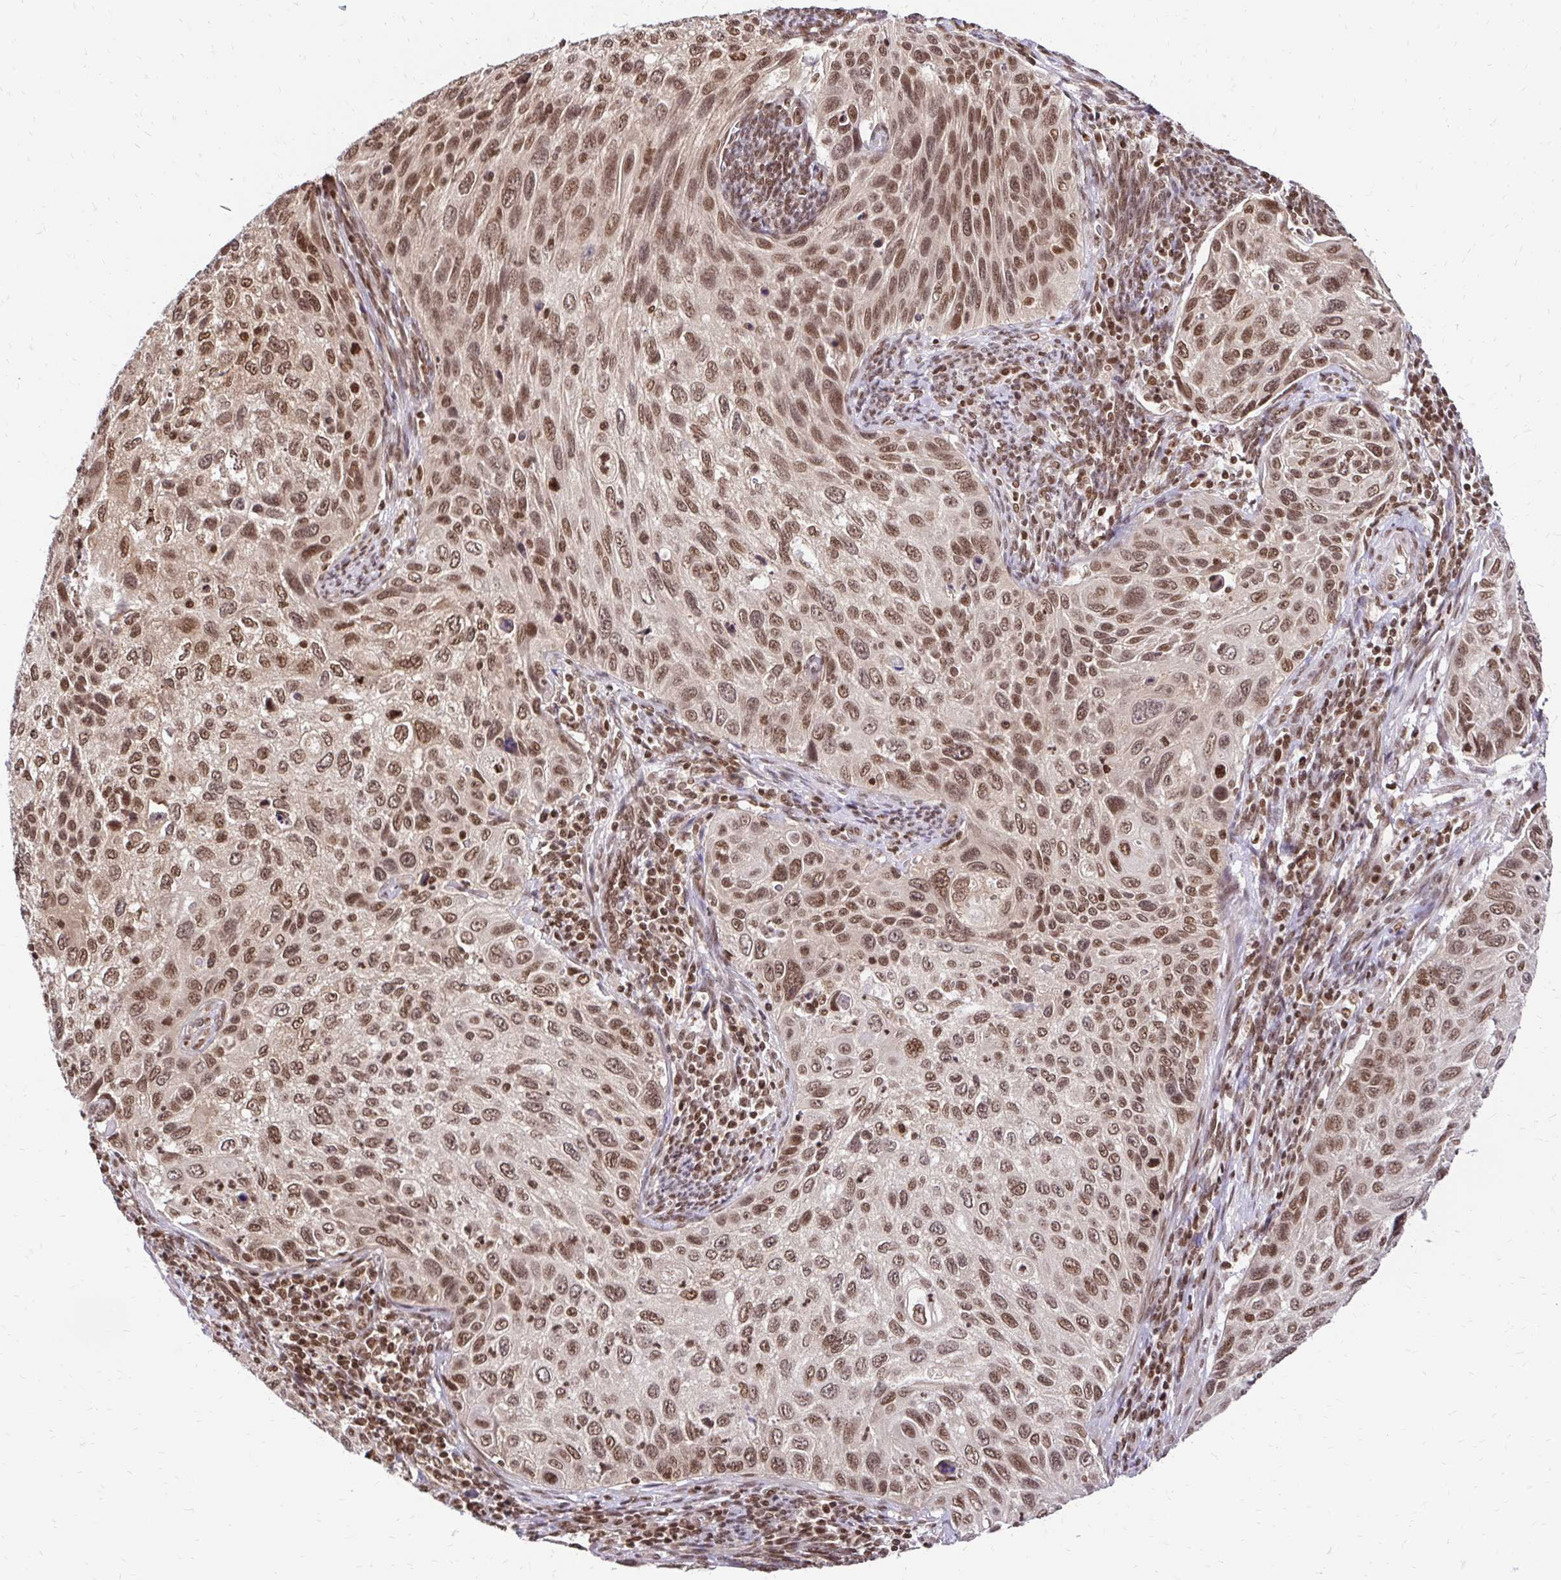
{"staining": {"intensity": "moderate", "quantity": ">75%", "location": "nuclear"}, "tissue": "cervical cancer", "cell_type": "Tumor cells", "image_type": "cancer", "snomed": [{"axis": "morphology", "description": "Squamous cell carcinoma, NOS"}, {"axis": "topography", "description": "Cervix"}], "caption": "Cervical squamous cell carcinoma was stained to show a protein in brown. There is medium levels of moderate nuclear expression in about >75% of tumor cells. The protein is stained brown, and the nuclei are stained in blue (DAB (3,3'-diaminobenzidine) IHC with brightfield microscopy, high magnification).", "gene": "GLYR1", "patient": {"sex": "female", "age": 70}}